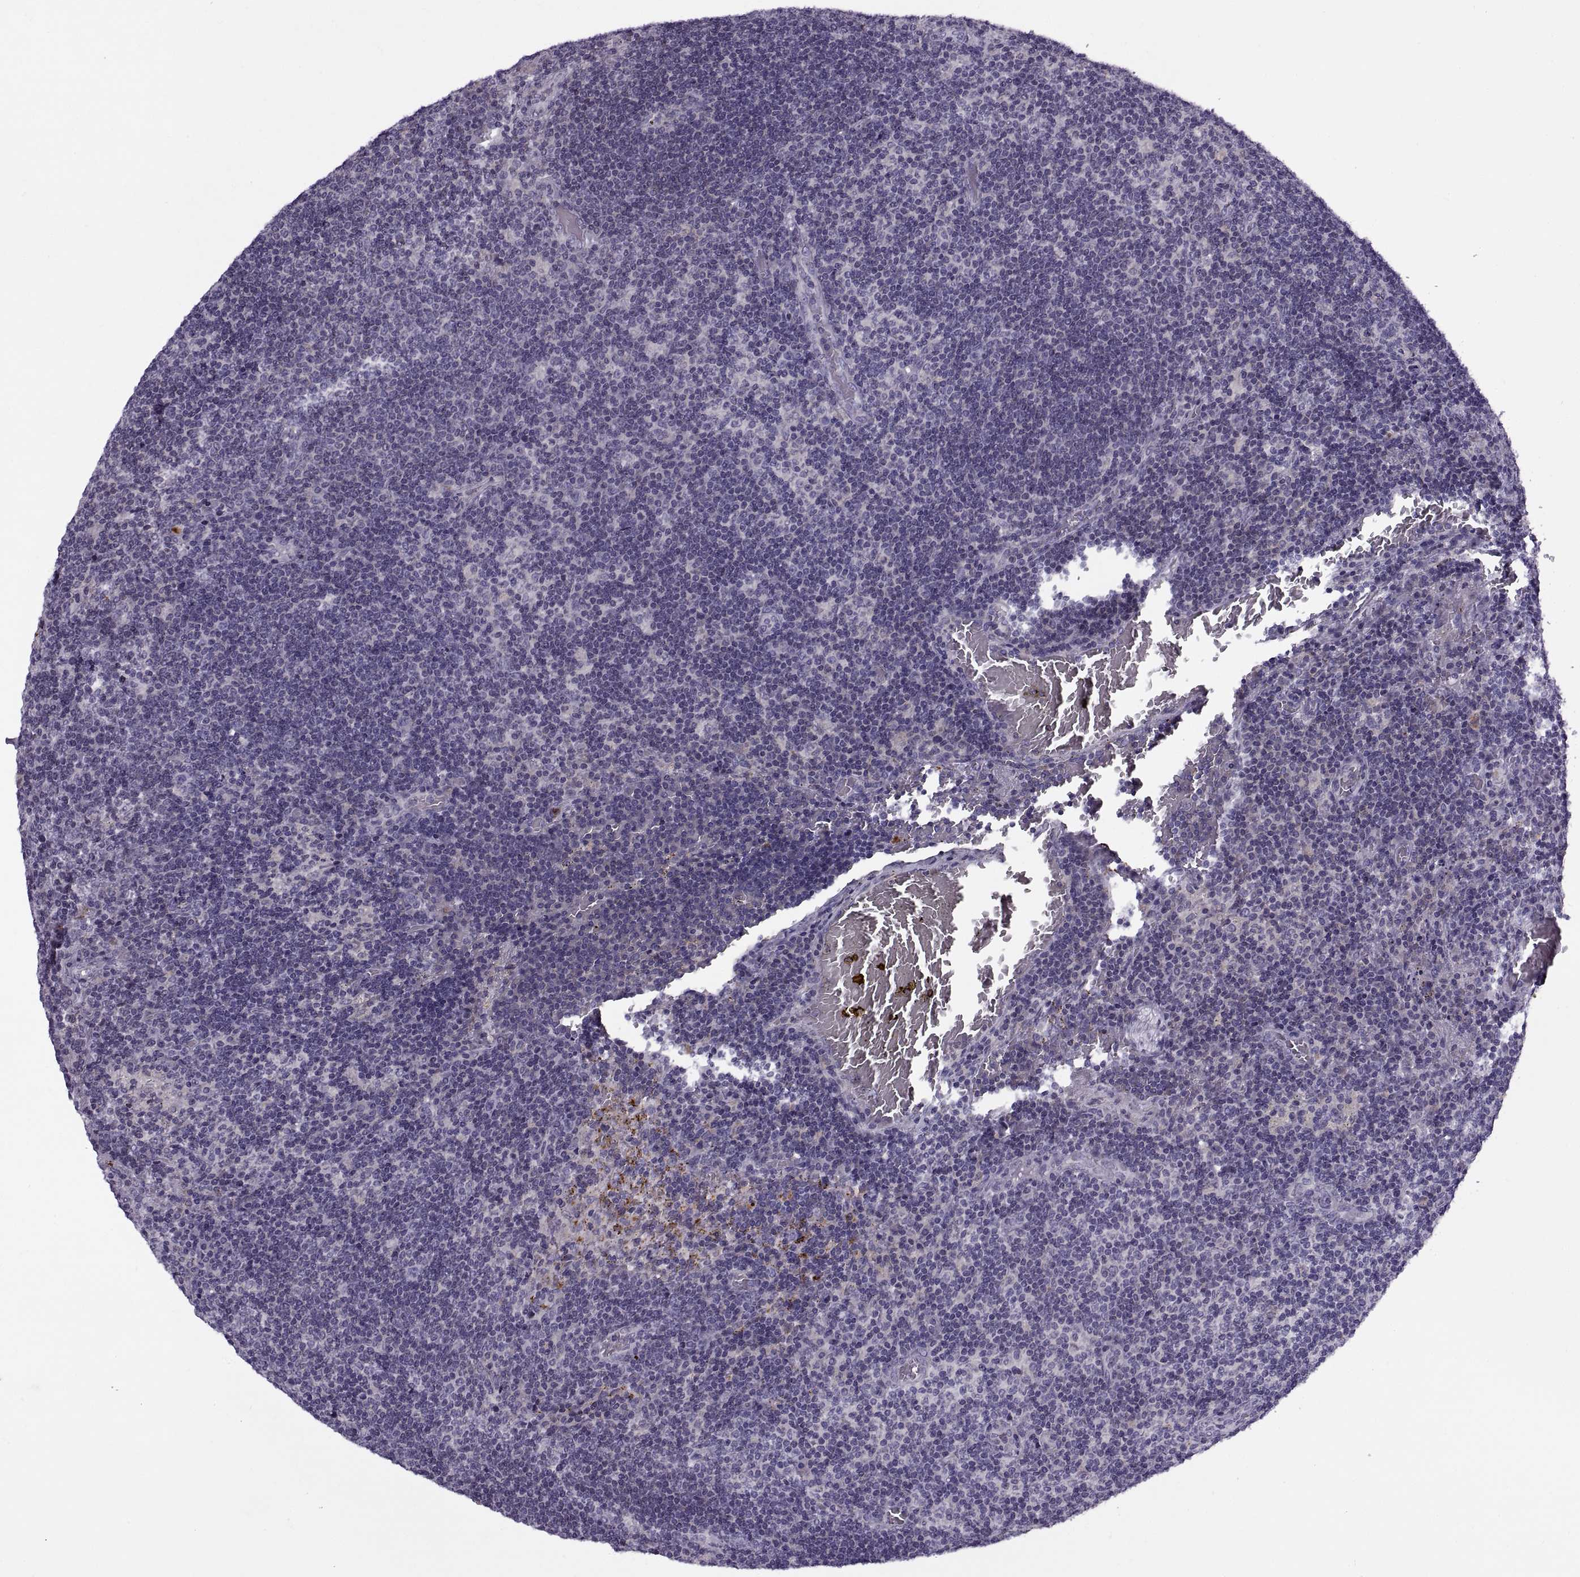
{"staining": {"intensity": "negative", "quantity": "none", "location": "none"}, "tissue": "lymph node", "cell_type": "Germinal center cells", "image_type": "normal", "snomed": [{"axis": "morphology", "description": "Normal tissue, NOS"}, {"axis": "topography", "description": "Lymph node"}], "caption": "Unremarkable lymph node was stained to show a protein in brown. There is no significant positivity in germinal center cells. (Brightfield microscopy of DAB immunohistochemistry (IHC) at high magnification).", "gene": "CALCR", "patient": {"sex": "male", "age": 63}}